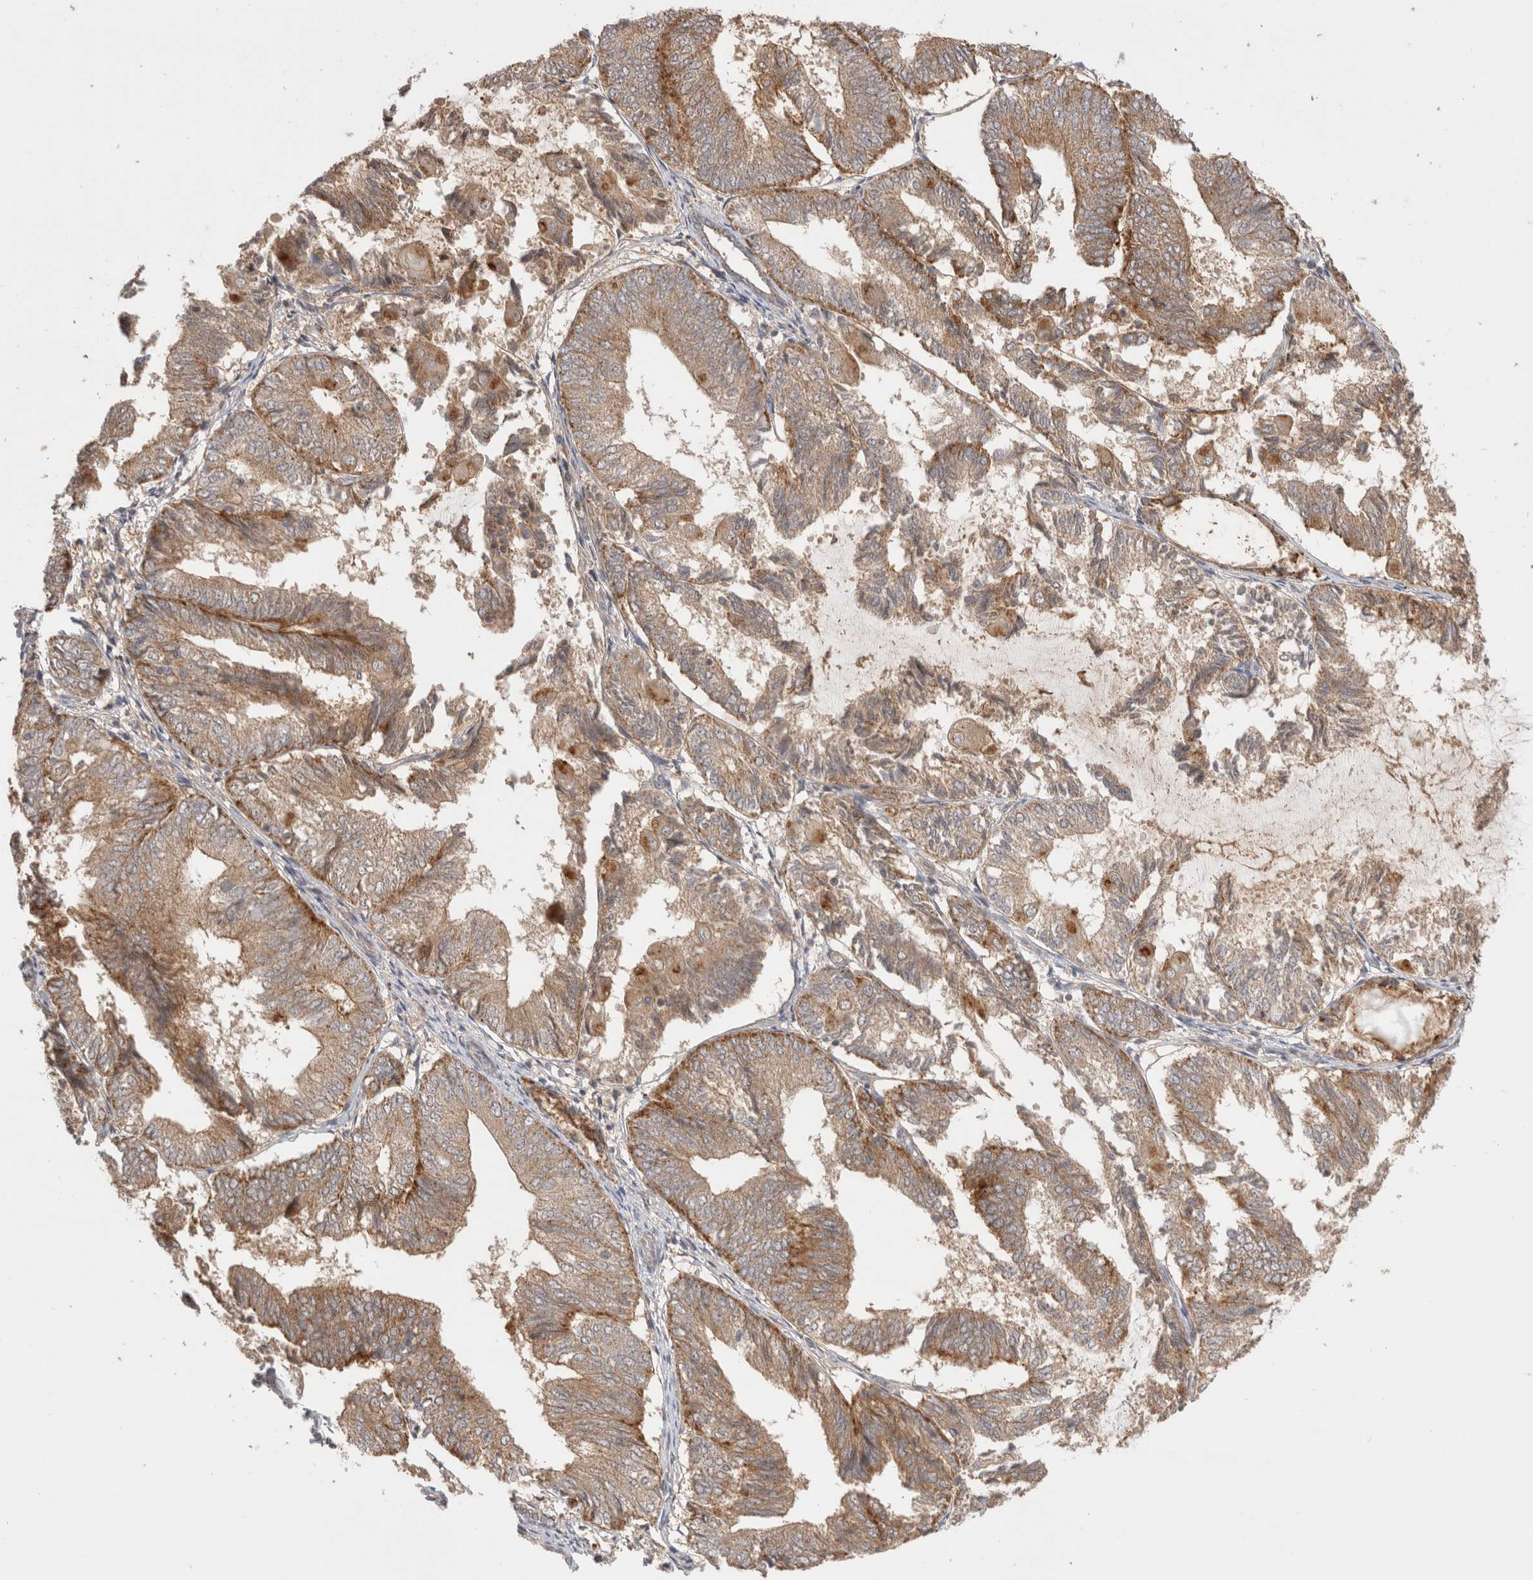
{"staining": {"intensity": "moderate", "quantity": ">75%", "location": "cytoplasmic/membranous"}, "tissue": "endometrial cancer", "cell_type": "Tumor cells", "image_type": "cancer", "snomed": [{"axis": "morphology", "description": "Adenocarcinoma, NOS"}, {"axis": "topography", "description": "Endometrium"}], "caption": "This histopathology image demonstrates IHC staining of endometrial adenocarcinoma, with medium moderate cytoplasmic/membranous staining in about >75% of tumor cells.", "gene": "VPS28", "patient": {"sex": "female", "age": 81}}